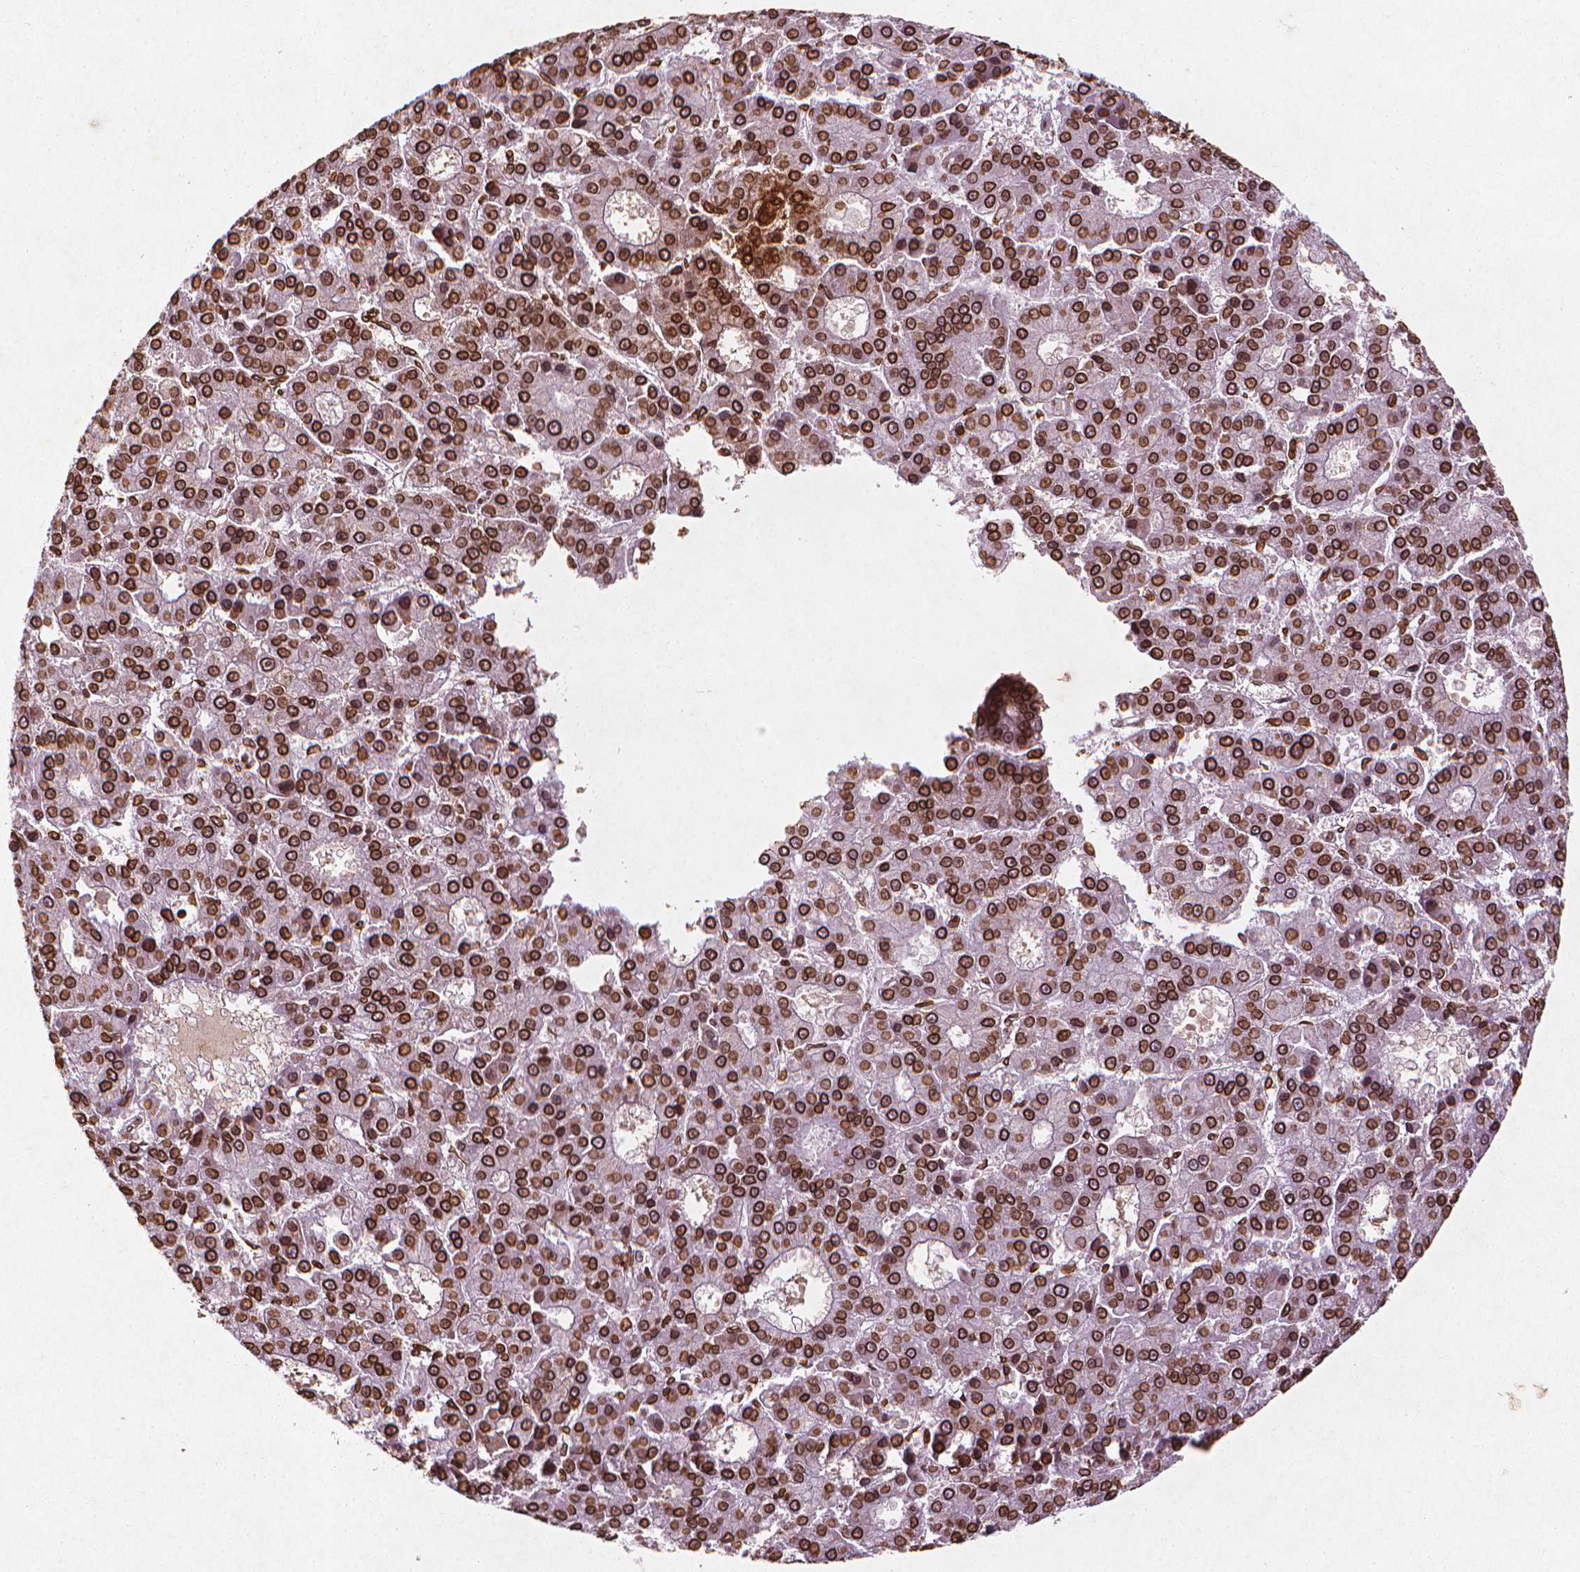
{"staining": {"intensity": "strong", "quantity": ">75%", "location": "cytoplasmic/membranous,nuclear"}, "tissue": "liver cancer", "cell_type": "Tumor cells", "image_type": "cancer", "snomed": [{"axis": "morphology", "description": "Carcinoma, Hepatocellular, NOS"}, {"axis": "topography", "description": "Liver"}], "caption": "Hepatocellular carcinoma (liver) stained with immunohistochemistry (IHC) exhibits strong cytoplasmic/membranous and nuclear expression in about >75% of tumor cells.", "gene": "LMNB1", "patient": {"sex": "male", "age": 70}}